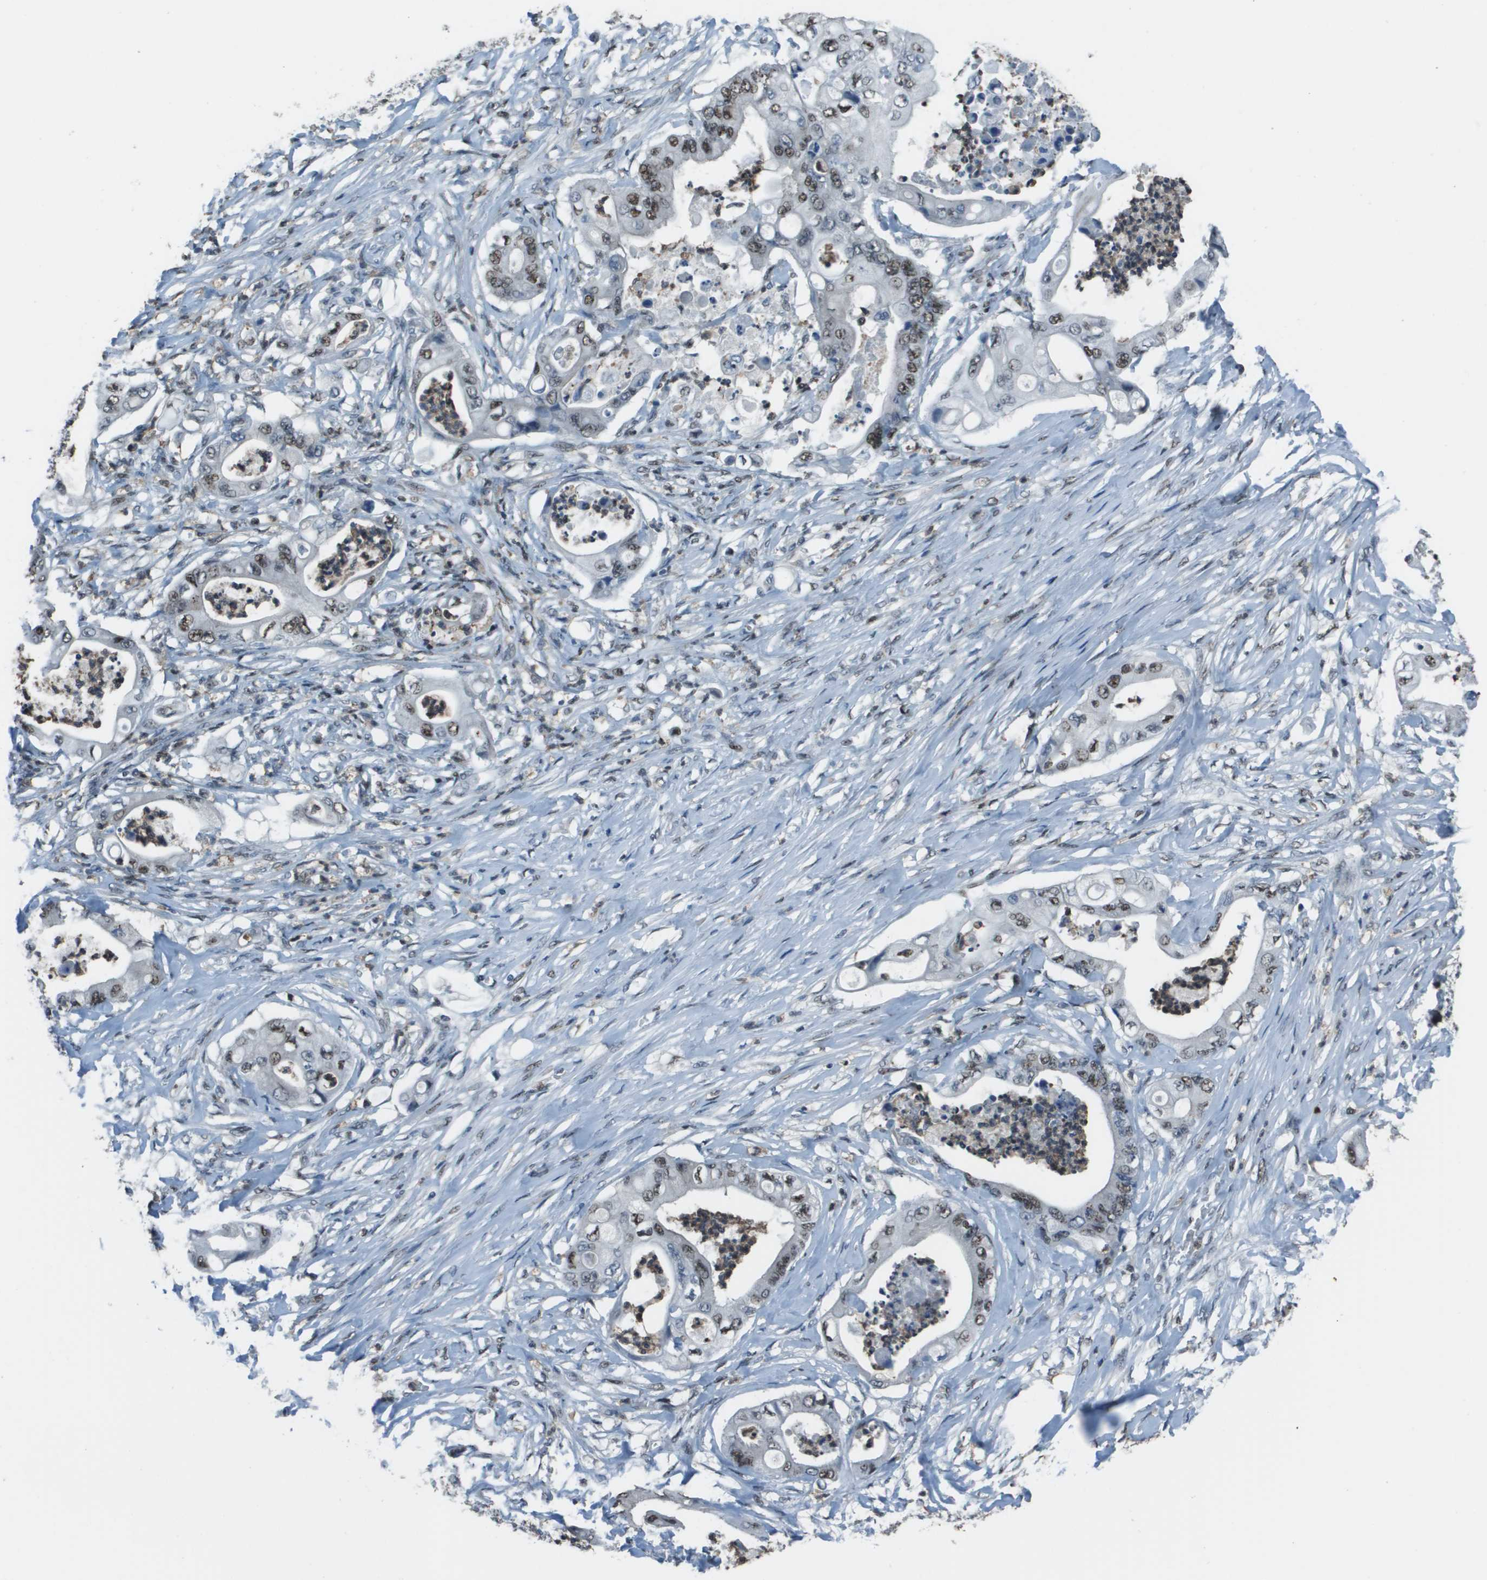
{"staining": {"intensity": "moderate", "quantity": "25%-75%", "location": "nuclear"}, "tissue": "stomach cancer", "cell_type": "Tumor cells", "image_type": "cancer", "snomed": [{"axis": "morphology", "description": "Adenocarcinoma, NOS"}, {"axis": "topography", "description": "Stomach"}], "caption": "An immunohistochemistry histopathology image of neoplastic tissue is shown. Protein staining in brown shows moderate nuclear positivity in adenocarcinoma (stomach) within tumor cells.", "gene": "DEPDC1", "patient": {"sex": "female", "age": 73}}